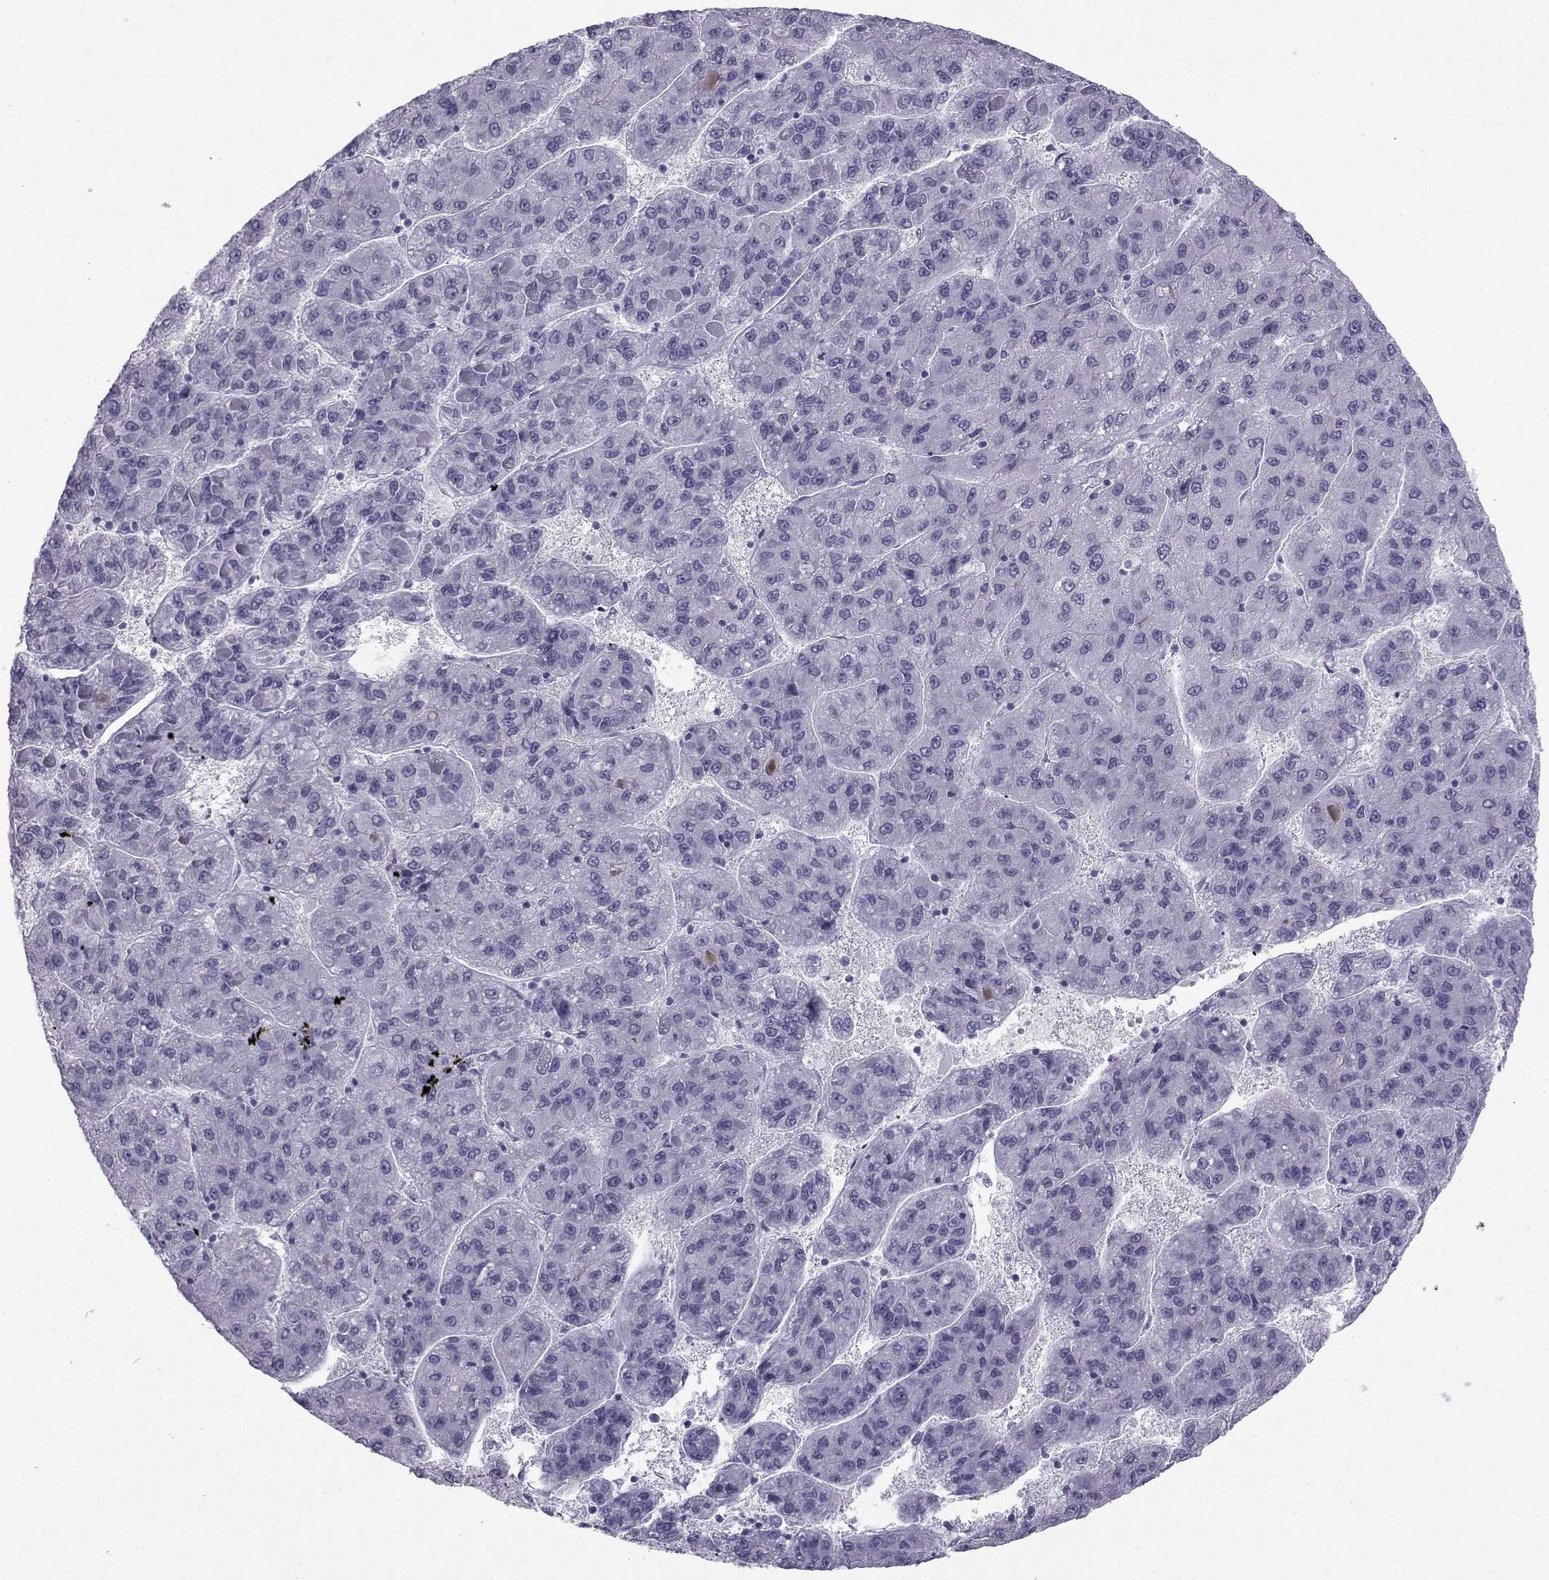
{"staining": {"intensity": "negative", "quantity": "none", "location": "none"}, "tissue": "liver cancer", "cell_type": "Tumor cells", "image_type": "cancer", "snomed": [{"axis": "morphology", "description": "Carcinoma, Hepatocellular, NOS"}, {"axis": "topography", "description": "Liver"}], "caption": "High magnification brightfield microscopy of liver cancer stained with DAB (brown) and counterstained with hematoxylin (blue): tumor cells show no significant positivity.", "gene": "SST", "patient": {"sex": "female", "age": 82}}